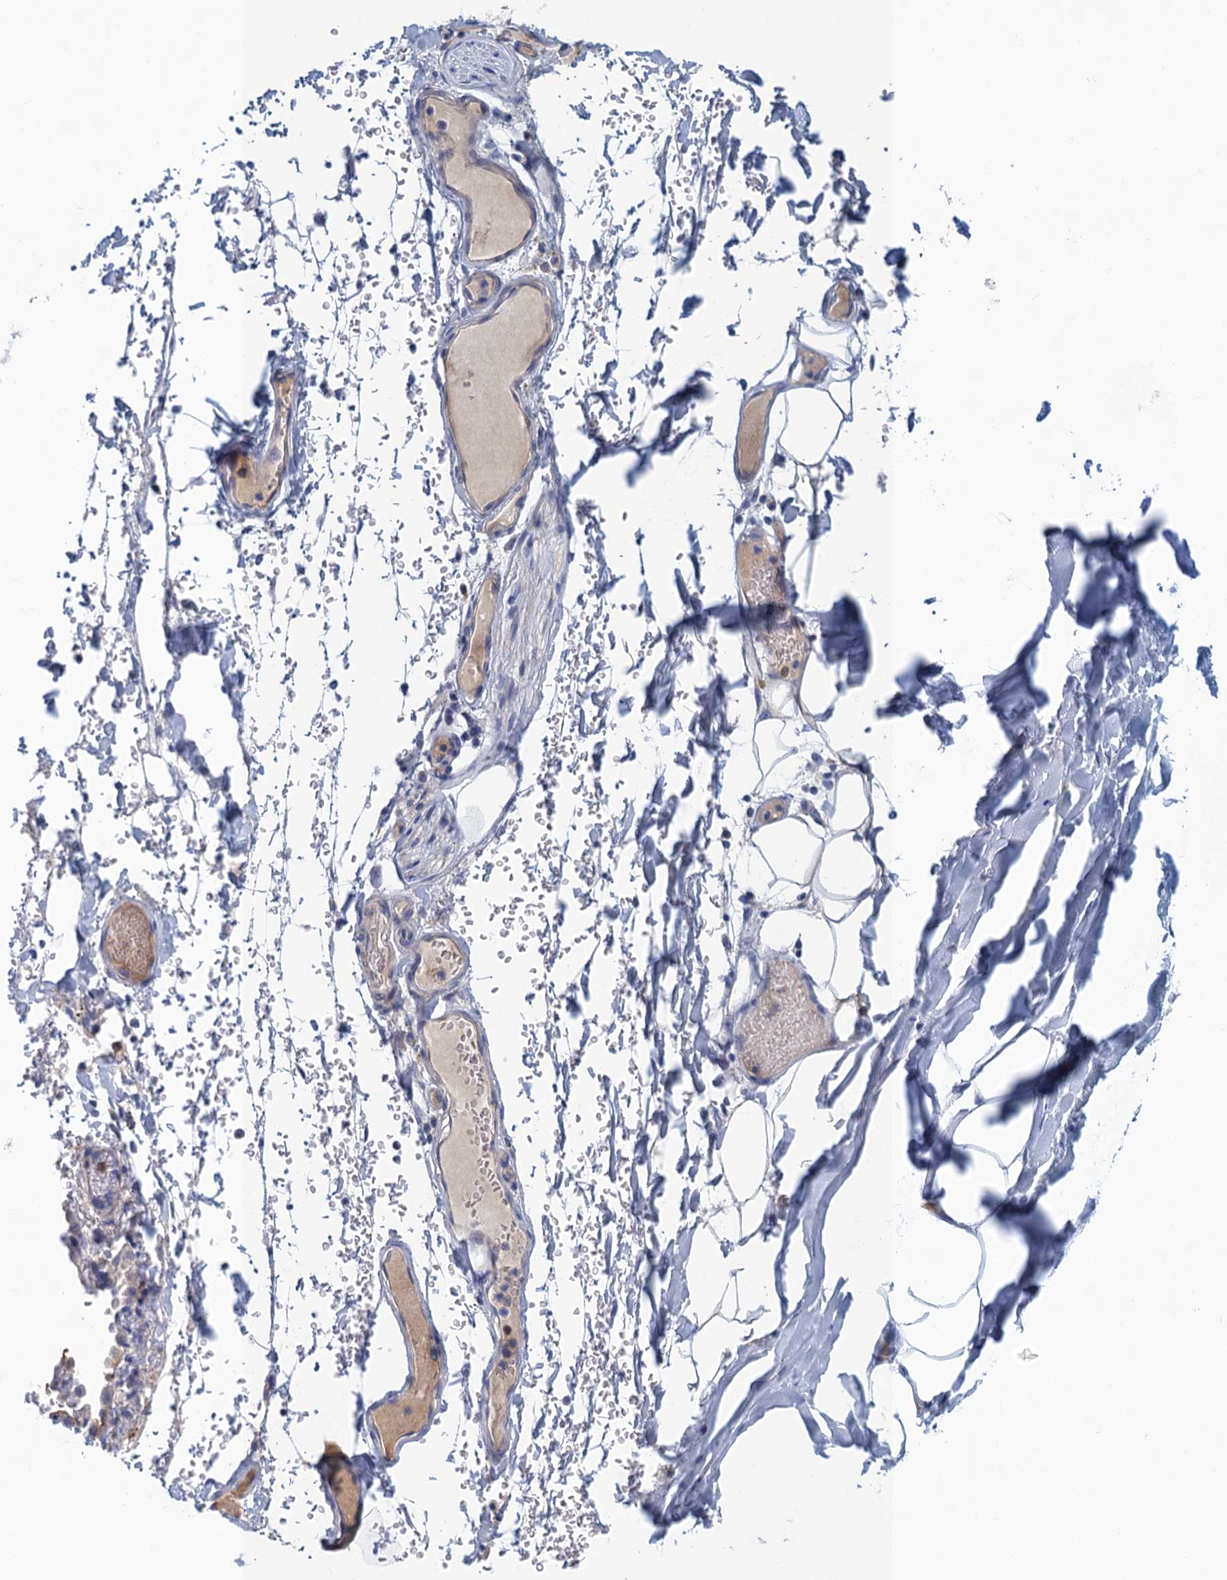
{"staining": {"intensity": "negative", "quantity": "none", "location": "none"}, "tissue": "adipose tissue", "cell_type": "Adipocytes", "image_type": "normal", "snomed": [{"axis": "morphology", "description": "Normal tissue, NOS"}, {"axis": "topography", "description": "Lymph node"}, {"axis": "topography", "description": "Cartilage tissue"}, {"axis": "topography", "description": "Bronchus"}], "caption": "An immunohistochemistry photomicrograph of benign adipose tissue is shown. There is no staining in adipocytes of adipose tissue. The staining was performed using DAB (3,3'-diaminobenzidine) to visualize the protein expression in brown, while the nuclei were stained in blue with hematoxylin (Magnification: 20x).", "gene": "SCEL", "patient": {"sex": "male", "age": 63}}